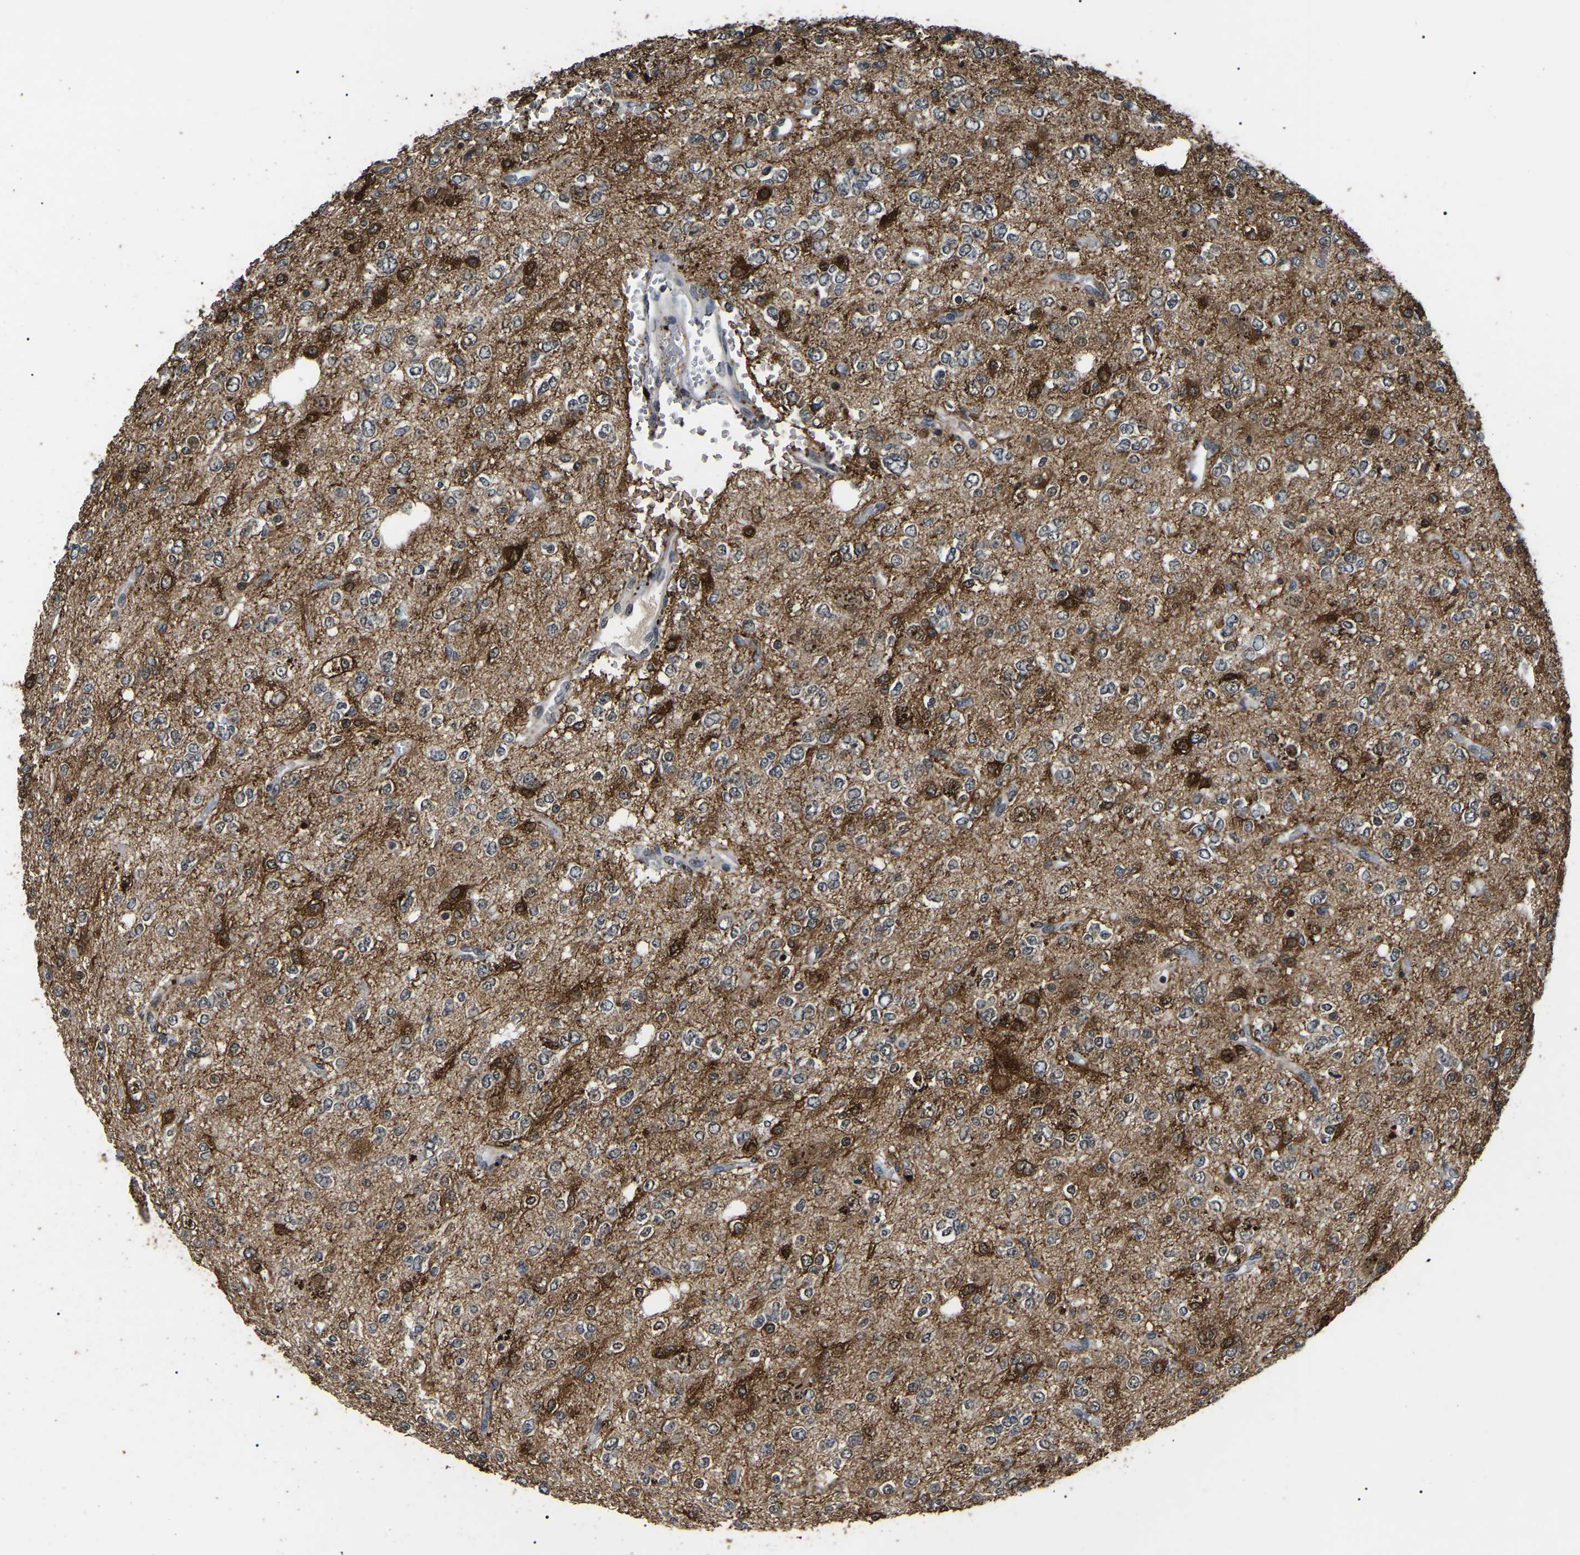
{"staining": {"intensity": "moderate", "quantity": ">75%", "location": "cytoplasmic/membranous"}, "tissue": "glioma", "cell_type": "Tumor cells", "image_type": "cancer", "snomed": [{"axis": "morphology", "description": "Glioma, malignant, Low grade"}, {"axis": "topography", "description": "Brain"}], "caption": "IHC image of neoplastic tissue: malignant glioma (low-grade) stained using IHC demonstrates medium levels of moderate protein expression localized specifically in the cytoplasmic/membranous of tumor cells, appearing as a cytoplasmic/membranous brown color.", "gene": "PPM1E", "patient": {"sex": "male", "age": 38}}